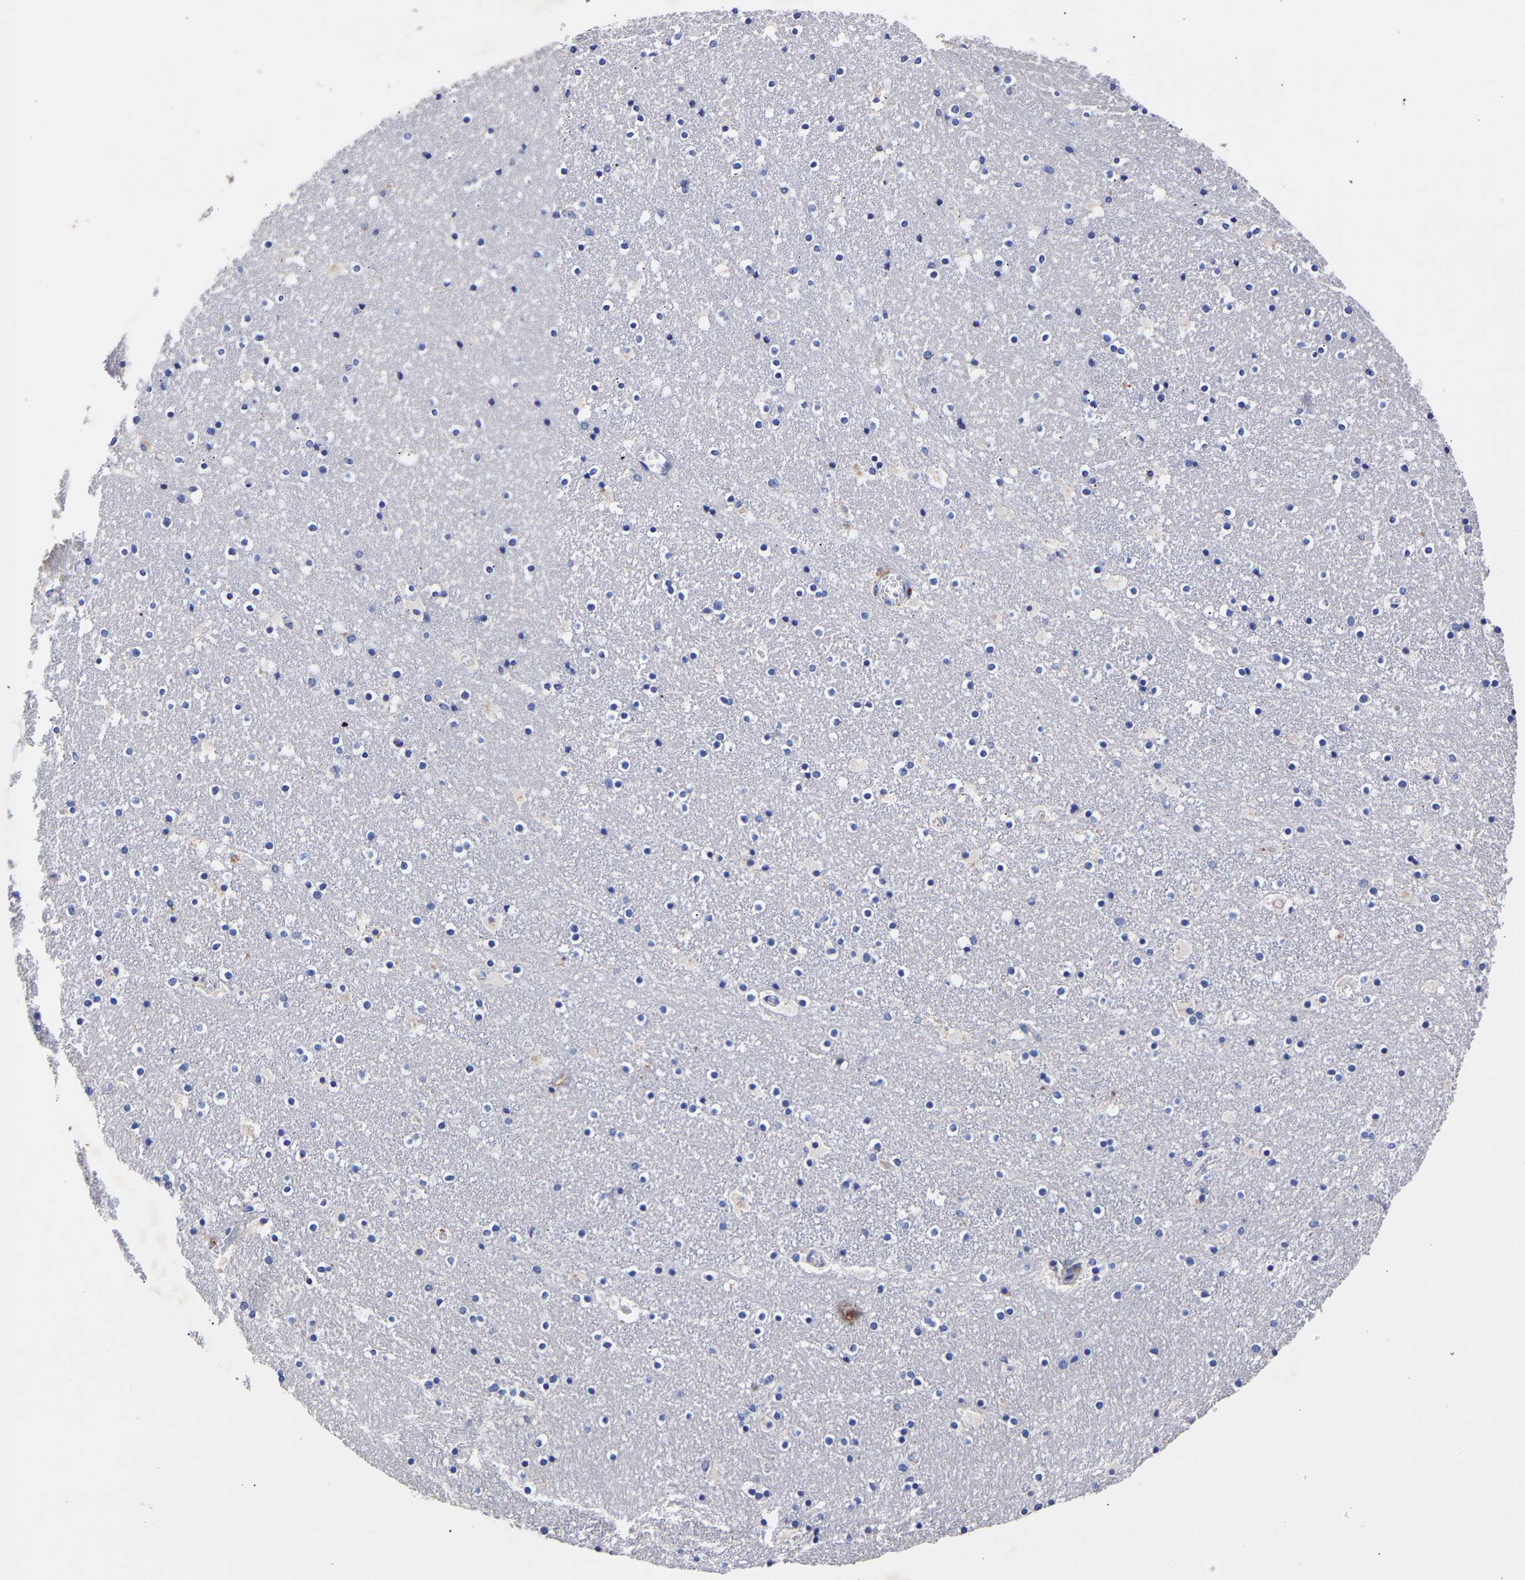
{"staining": {"intensity": "moderate", "quantity": "<25%", "location": "cytoplasmic/membranous"}, "tissue": "caudate", "cell_type": "Glial cells", "image_type": "normal", "snomed": [{"axis": "morphology", "description": "Normal tissue, NOS"}, {"axis": "topography", "description": "Lateral ventricle wall"}], "caption": "Immunohistochemical staining of normal human caudate reveals <25% levels of moderate cytoplasmic/membranous protein positivity in approximately <25% of glial cells.", "gene": "SEM1", "patient": {"sex": "male", "age": 45}}